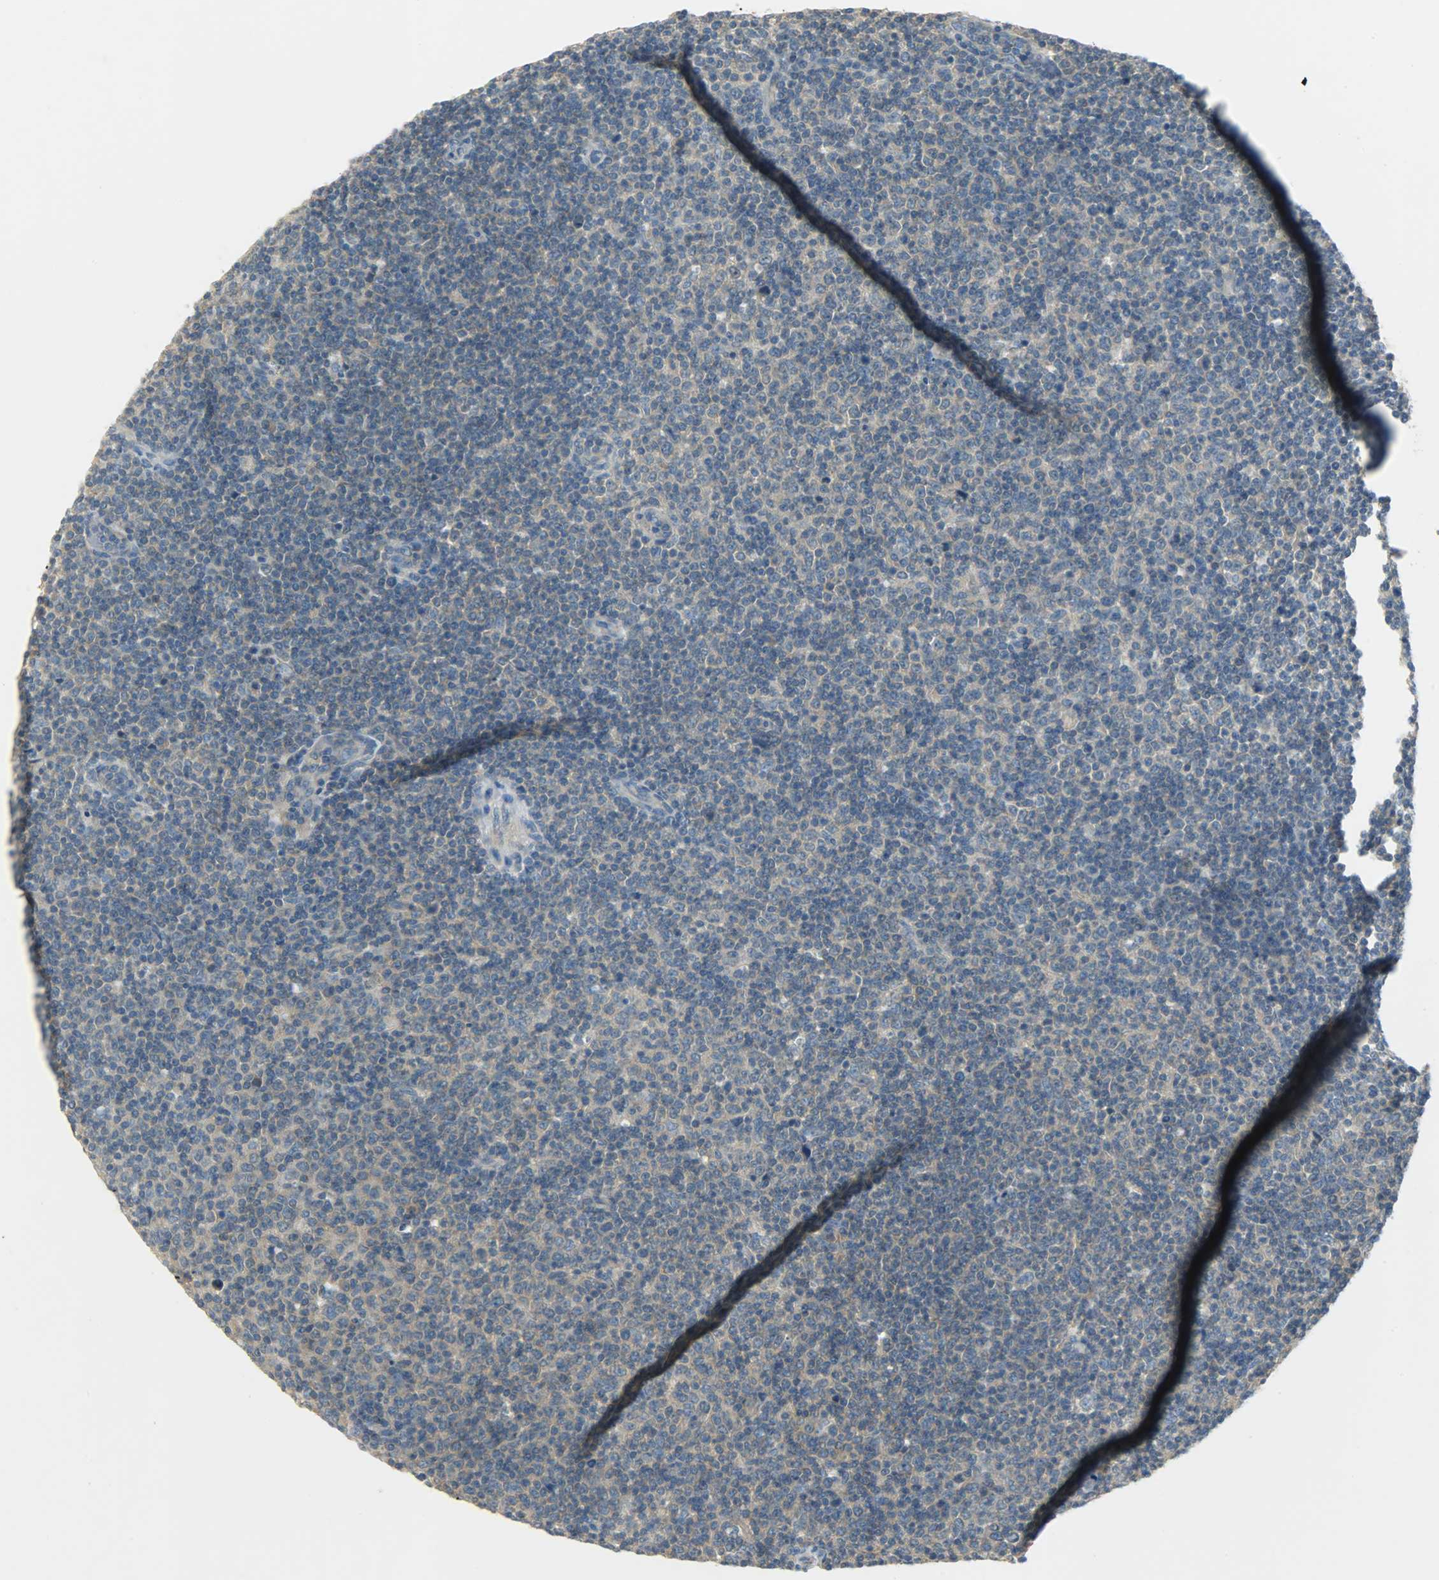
{"staining": {"intensity": "weak", "quantity": ">75%", "location": "cytoplasmic/membranous"}, "tissue": "lymphoma", "cell_type": "Tumor cells", "image_type": "cancer", "snomed": [{"axis": "morphology", "description": "Malignant lymphoma, non-Hodgkin's type, Low grade"}, {"axis": "topography", "description": "Lymph node"}], "caption": "IHC (DAB (3,3'-diaminobenzidine)) staining of human lymphoma reveals weak cytoplasmic/membranous protein positivity in approximately >75% of tumor cells.", "gene": "DSG2", "patient": {"sex": "male", "age": 70}}